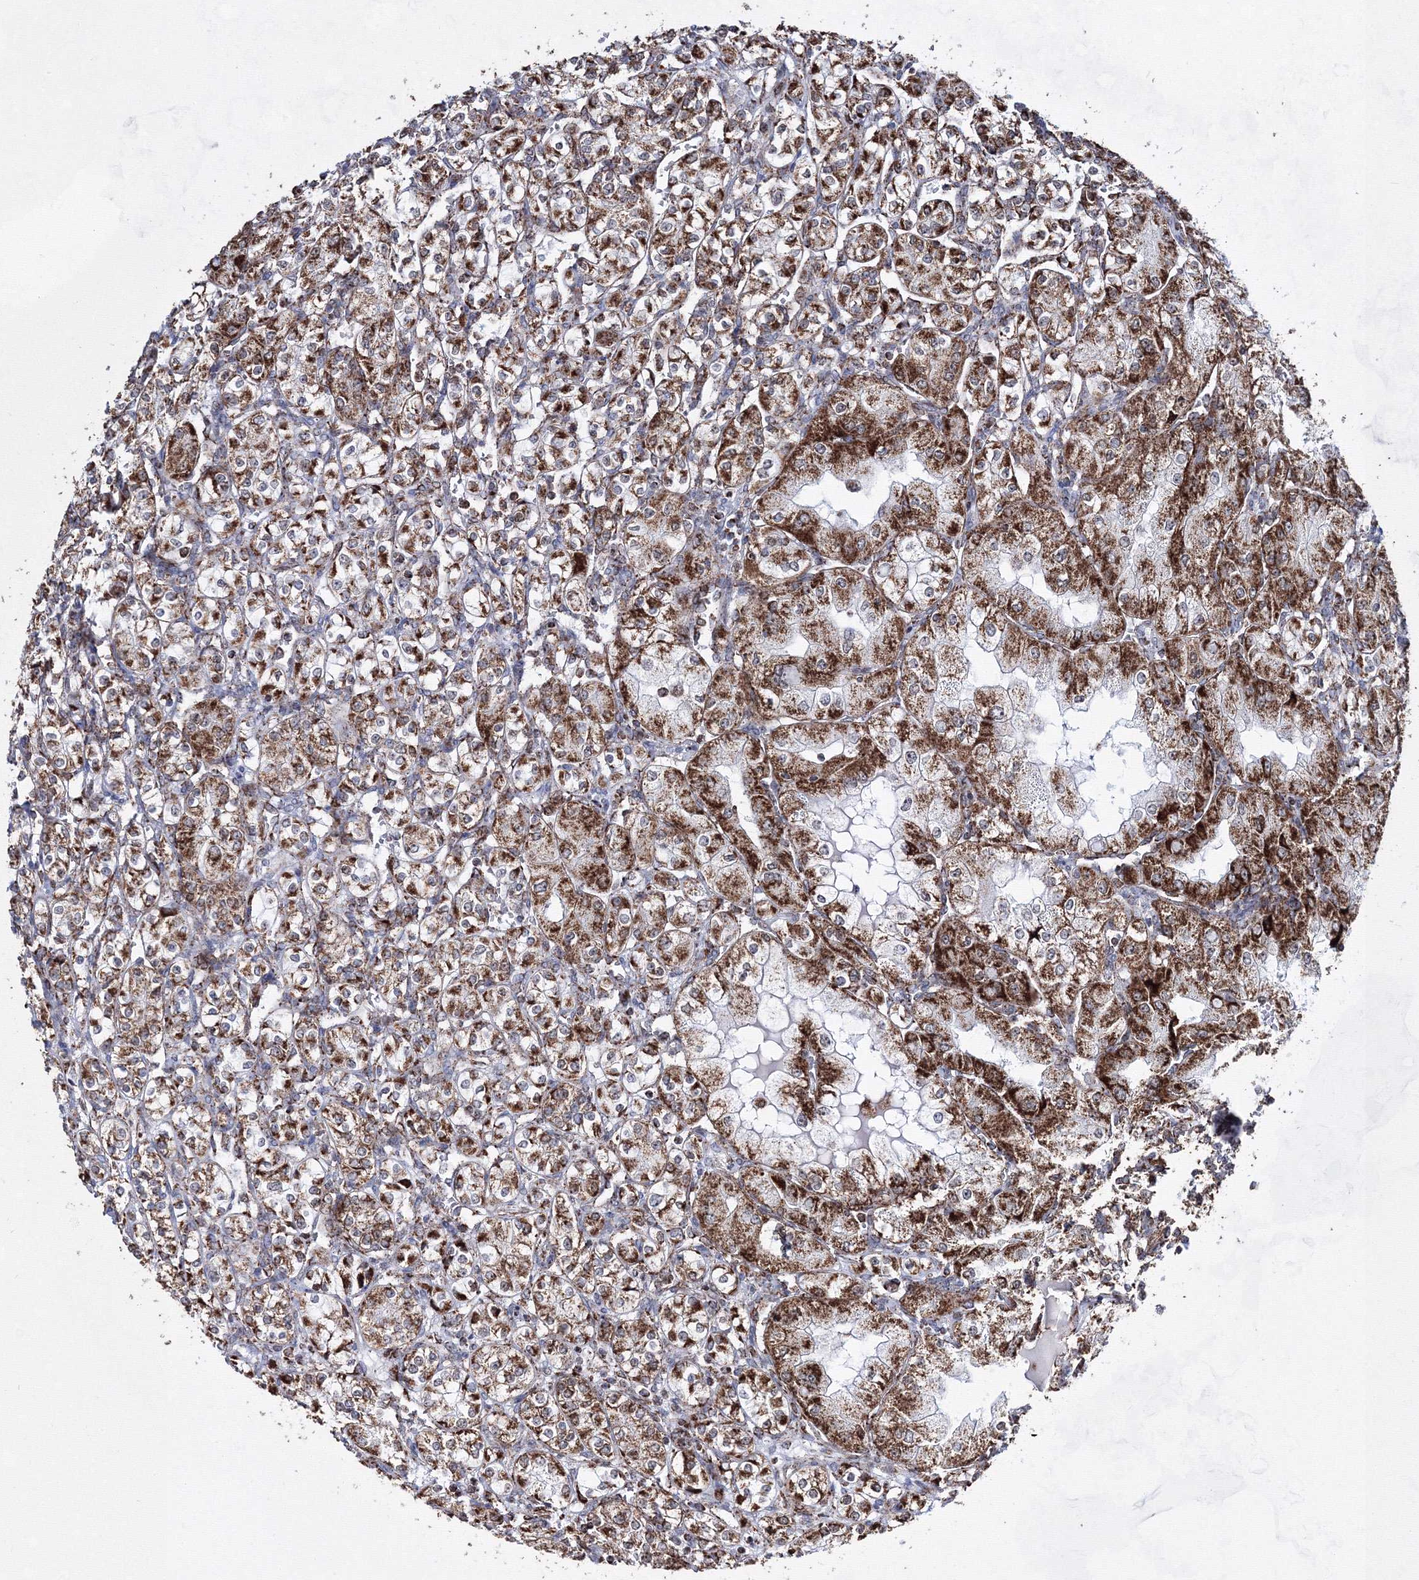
{"staining": {"intensity": "moderate", "quantity": ">75%", "location": "cytoplasmic/membranous"}, "tissue": "renal cancer", "cell_type": "Tumor cells", "image_type": "cancer", "snomed": [{"axis": "morphology", "description": "Adenocarcinoma, NOS"}, {"axis": "topography", "description": "Kidney"}], "caption": "A medium amount of moderate cytoplasmic/membranous expression is identified in approximately >75% of tumor cells in renal cancer tissue.", "gene": "HADHB", "patient": {"sex": "male", "age": 77}}